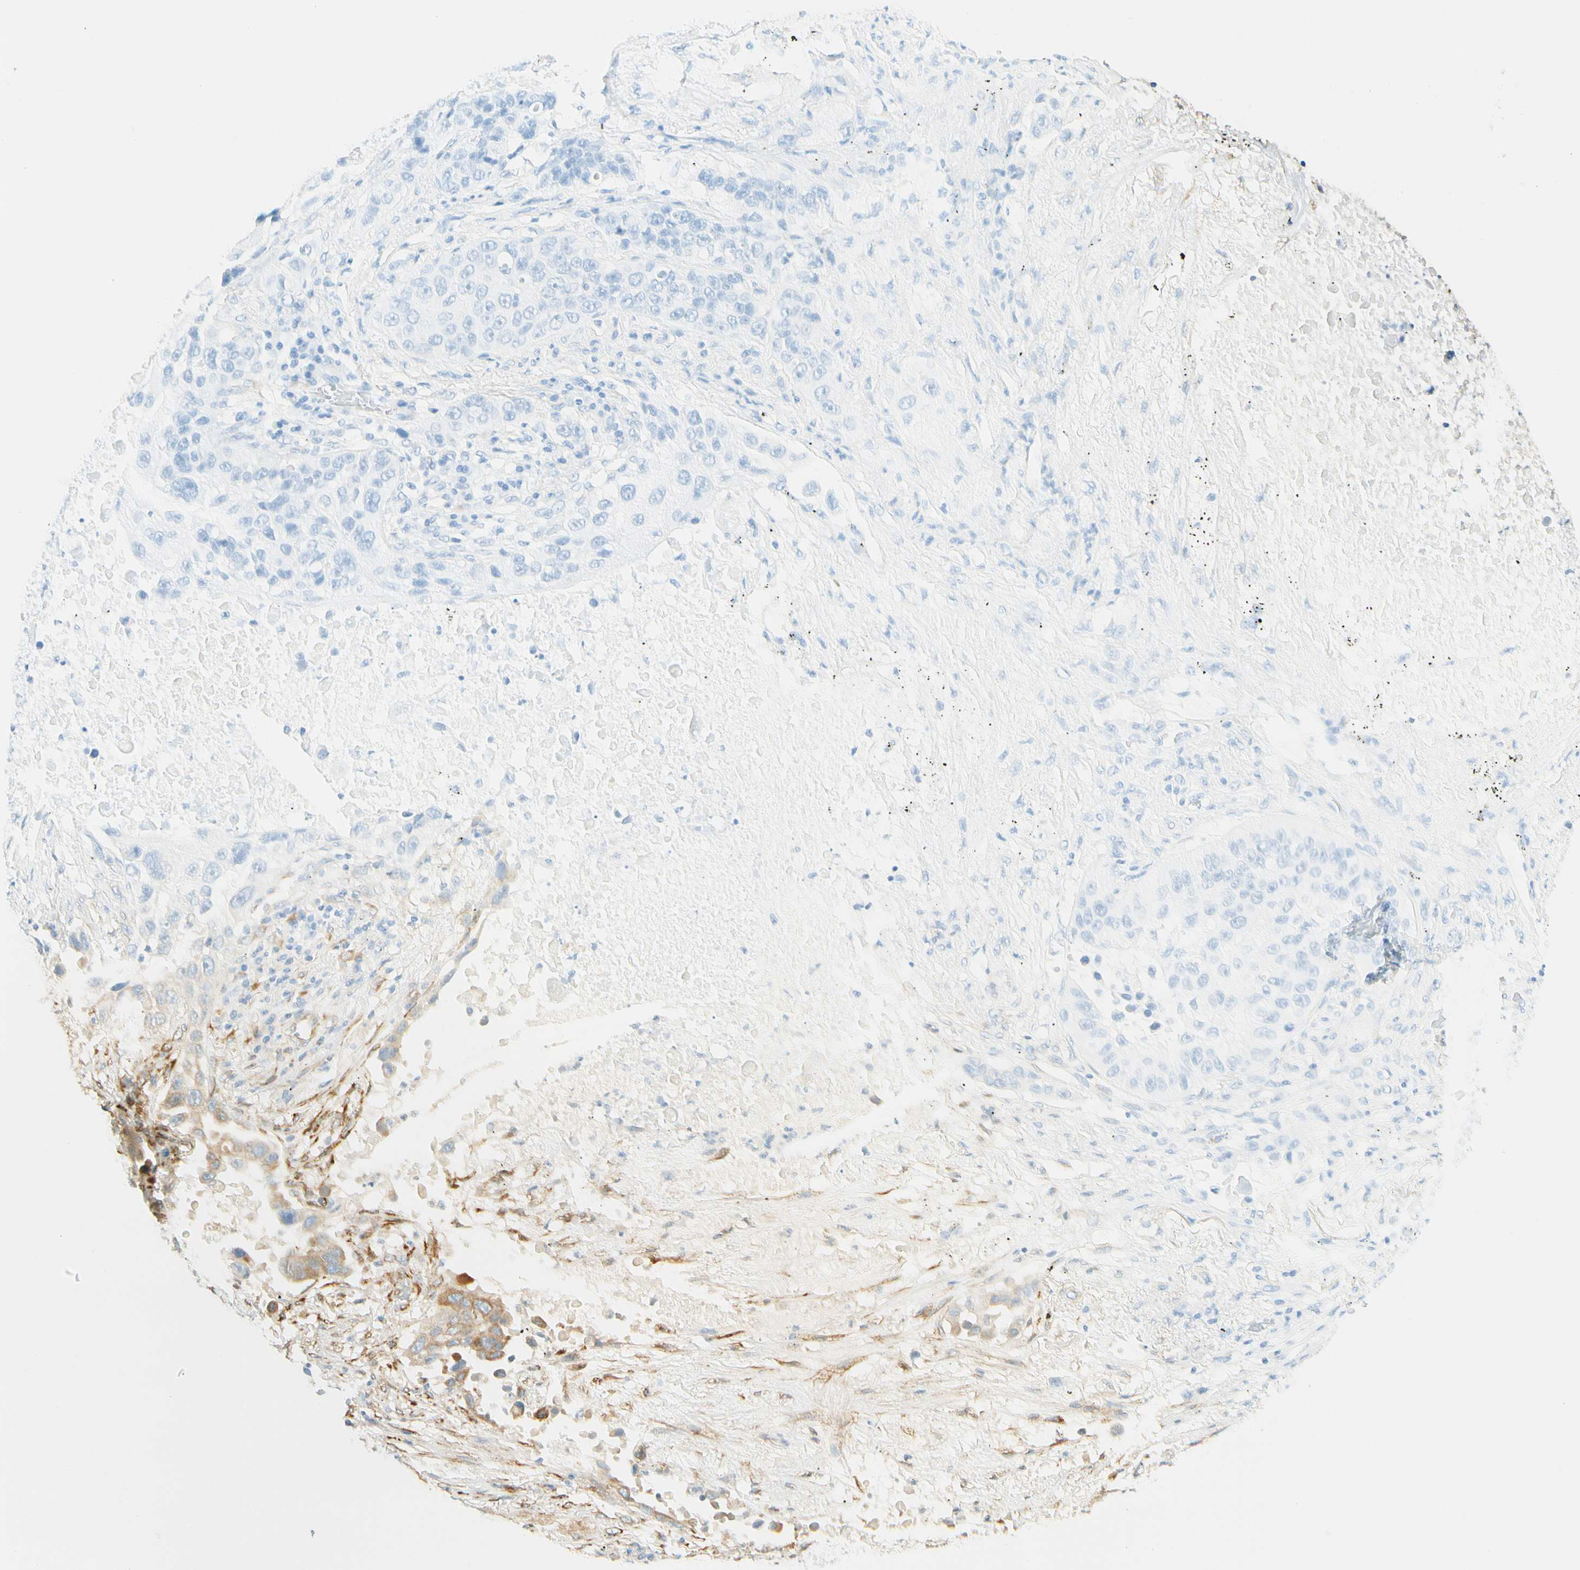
{"staining": {"intensity": "weak", "quantity": "25%-75%", "location": "cytoplasmic/membranous"}, "tissue": "lung cancer", "cell_type": "Tumor cells", "image_type": "cancer", "snomed": [{"axis": "morphology", "description": "Squamous cell carcinoma, NOS"}, {"axis": "topography", "description": "Lung"}], "caption": "The immunohistochemical stain highlights weak cytoplasmic/membranous positivity in tumor cells of squamous cell carcinoma (lung) tissue. The staining is performed using DAB (3,3'-diaminobenzidine) brown chromogen to label protein expression. The nuclei are counter-stained blue using hematoxylin.", "gene": "FKBP7", "patient": {"sex": "male", "age": 57}}